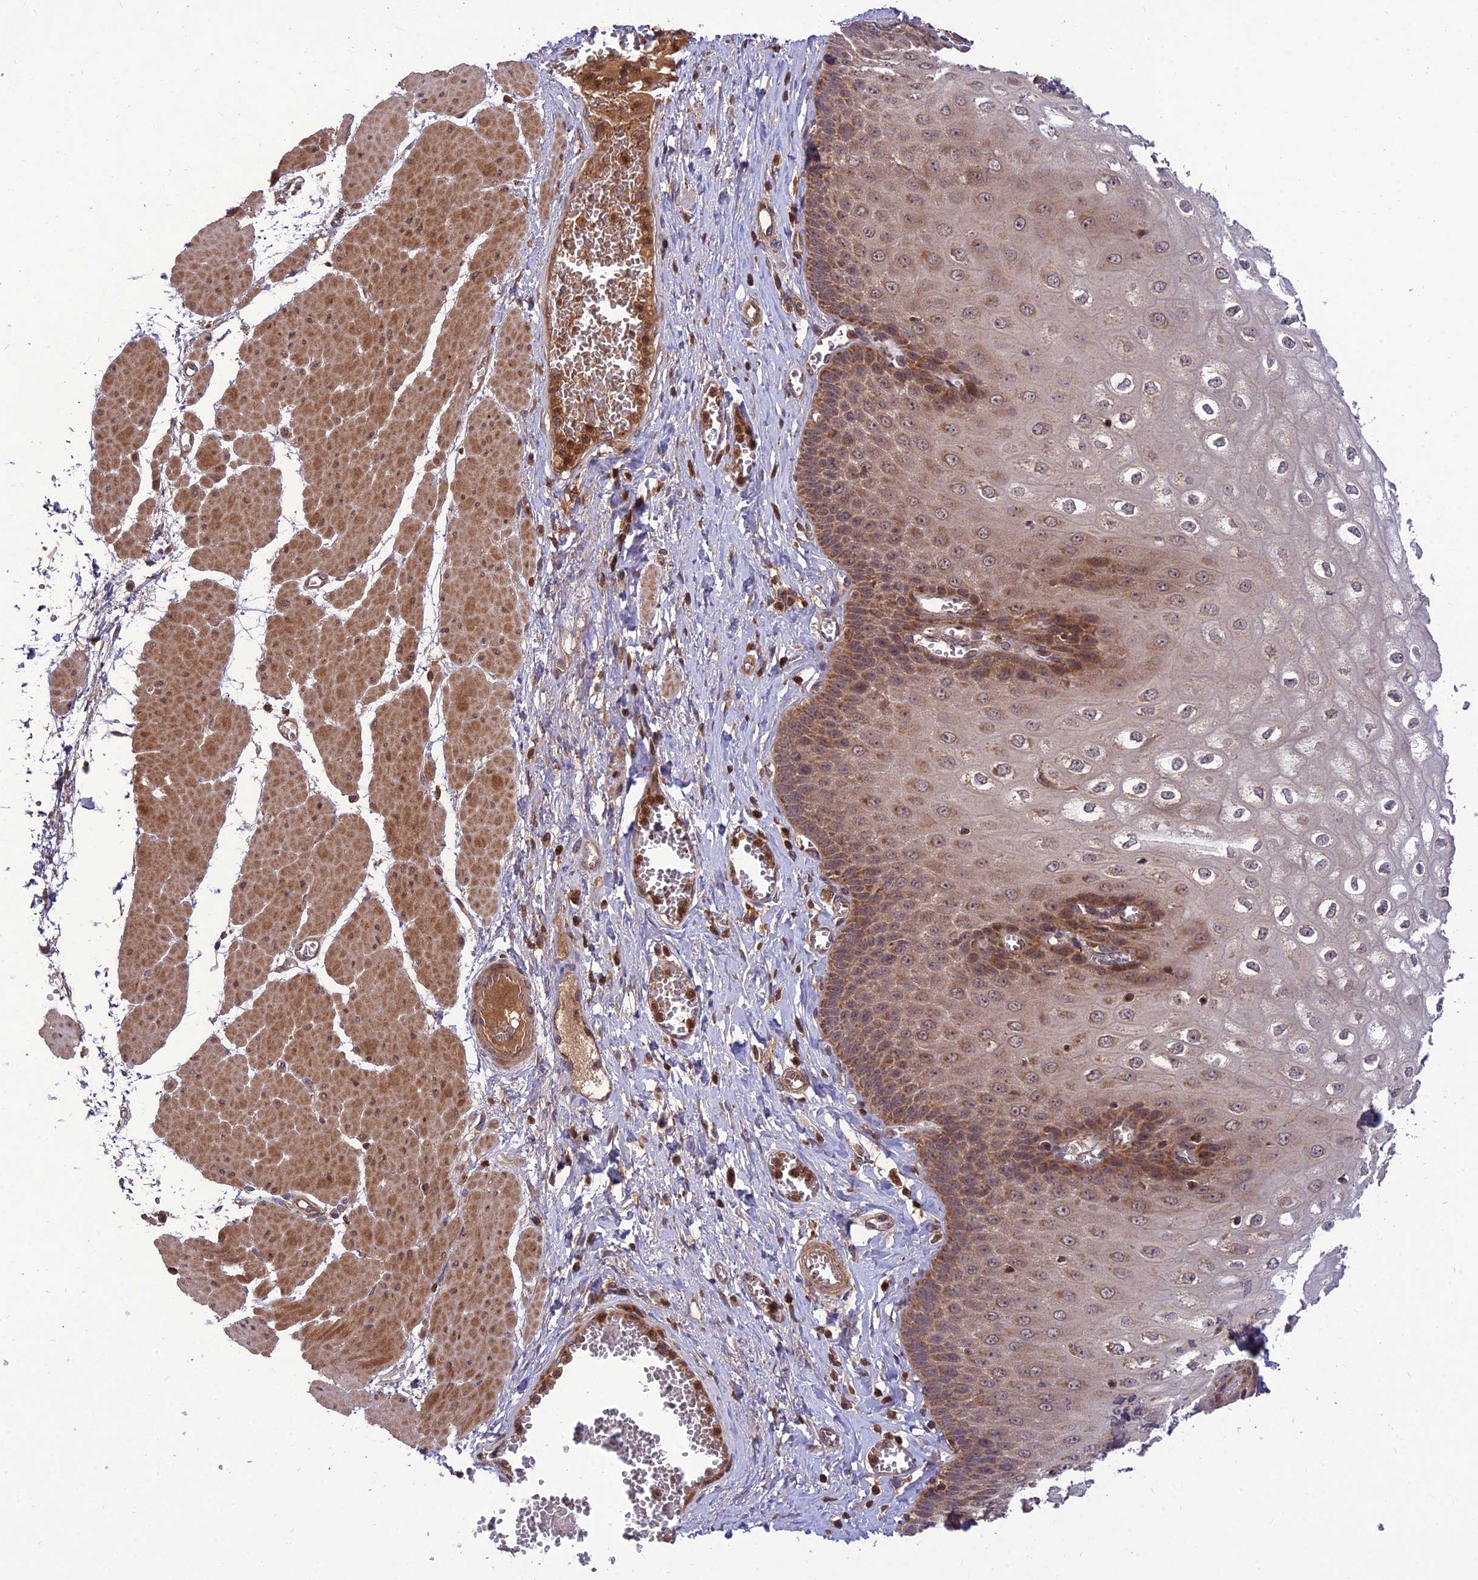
{"staining": {"intensity": "moderate", "quantity": ">75%", "location": "cytoplasmic/membranous"}, "tissue": "esophagus", "cell_type": "Squamous epithelial cells", "image_type": "normal", "snomed": [{"axis": "morphology", "description": "Normal tissue, NOS"}, {"axis": "topography", "description": "Esophagus"}], "caption": "Protein staining of normal esophagus shows moderate cytoplasmic/membranous positivity in about >75% of squamous epithelial cells.", "gene": "NDUFC1", "patient": {"sex": "male", "age": 60}}